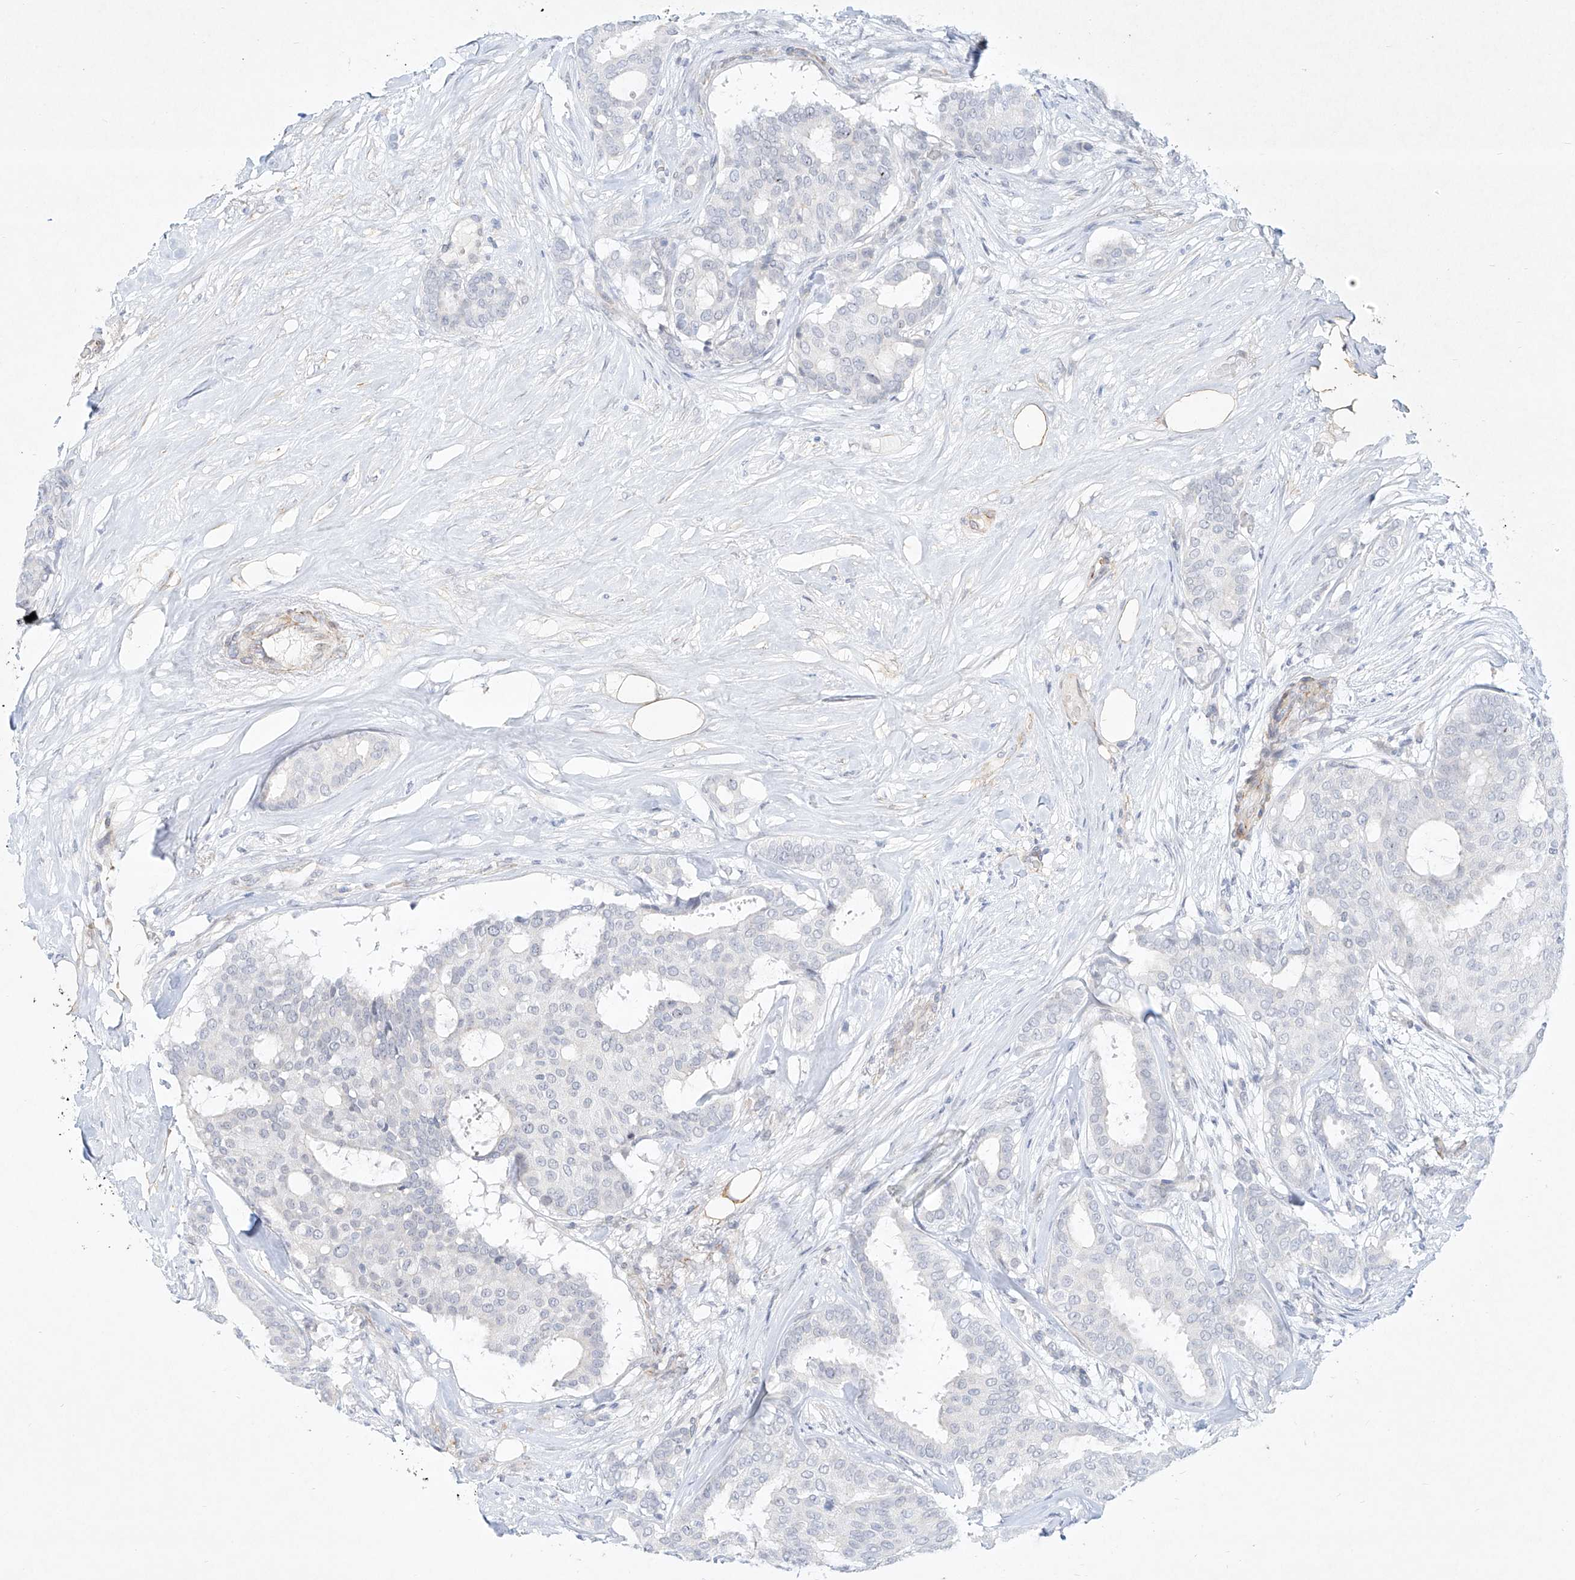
{"staining": {"intensity": "negative", "quantity": "none", "location": "none"}, "tissue": "breast cancer", "cell_type": "Tumor cells", "image_type": "cancer", "snomed": [{"axis": "morphology", "description": "Duct carcinoma"}, {"axis": "topography", "description": "Breast"}], "caption": "The histopathology image shows no staining of tumor cells in breast invasive ductal carcinoma. The staining was performed using DAB to visualize the protein expression in brown, while the nuclei were stained in blue with hematoxylin (Magnification: 20x).", "gene": "REEP2", "patient": {"sex": "female", "age": 75}}